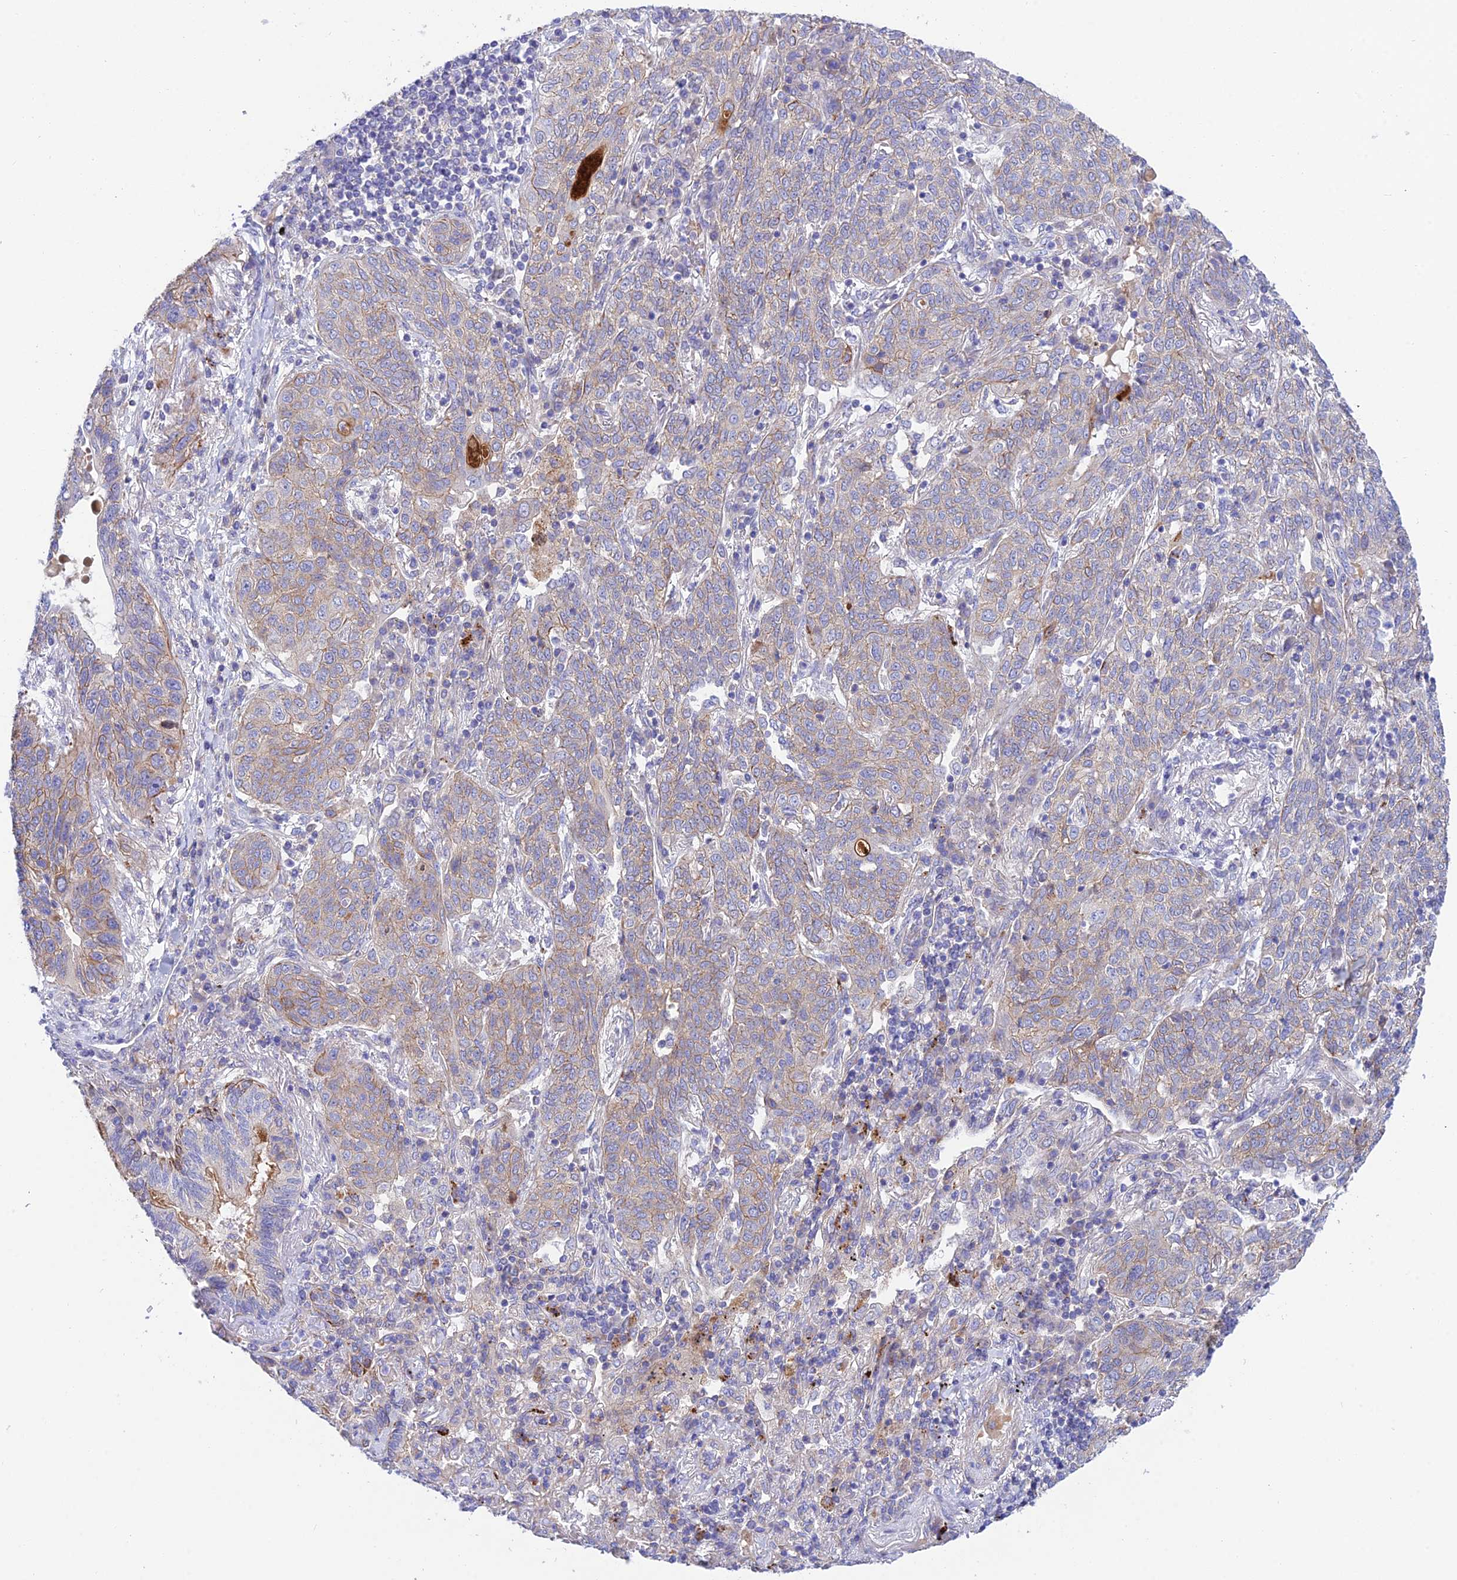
{"staining": {"intensity": "weak", "quantity": "25%-75%", "location": "cytoplasmic/membranous"}, "tissue": "lung cancer", "cell_type": "Tumor cells", "image_type": "cancer", "snomed": [{"axis": "morphology", "description": "Squamous cell carcinoma, NOS"}, {"axis": "topography", "description": "Lung"}], "caption": "The photomicrograph demonstrates a brown stain indicating the presence of a protein in the cytoplasmic/membranous of tumor cells in lung cancer.", "gene": "CCDC157", "patient": {"sex": "female", "age": 70}}